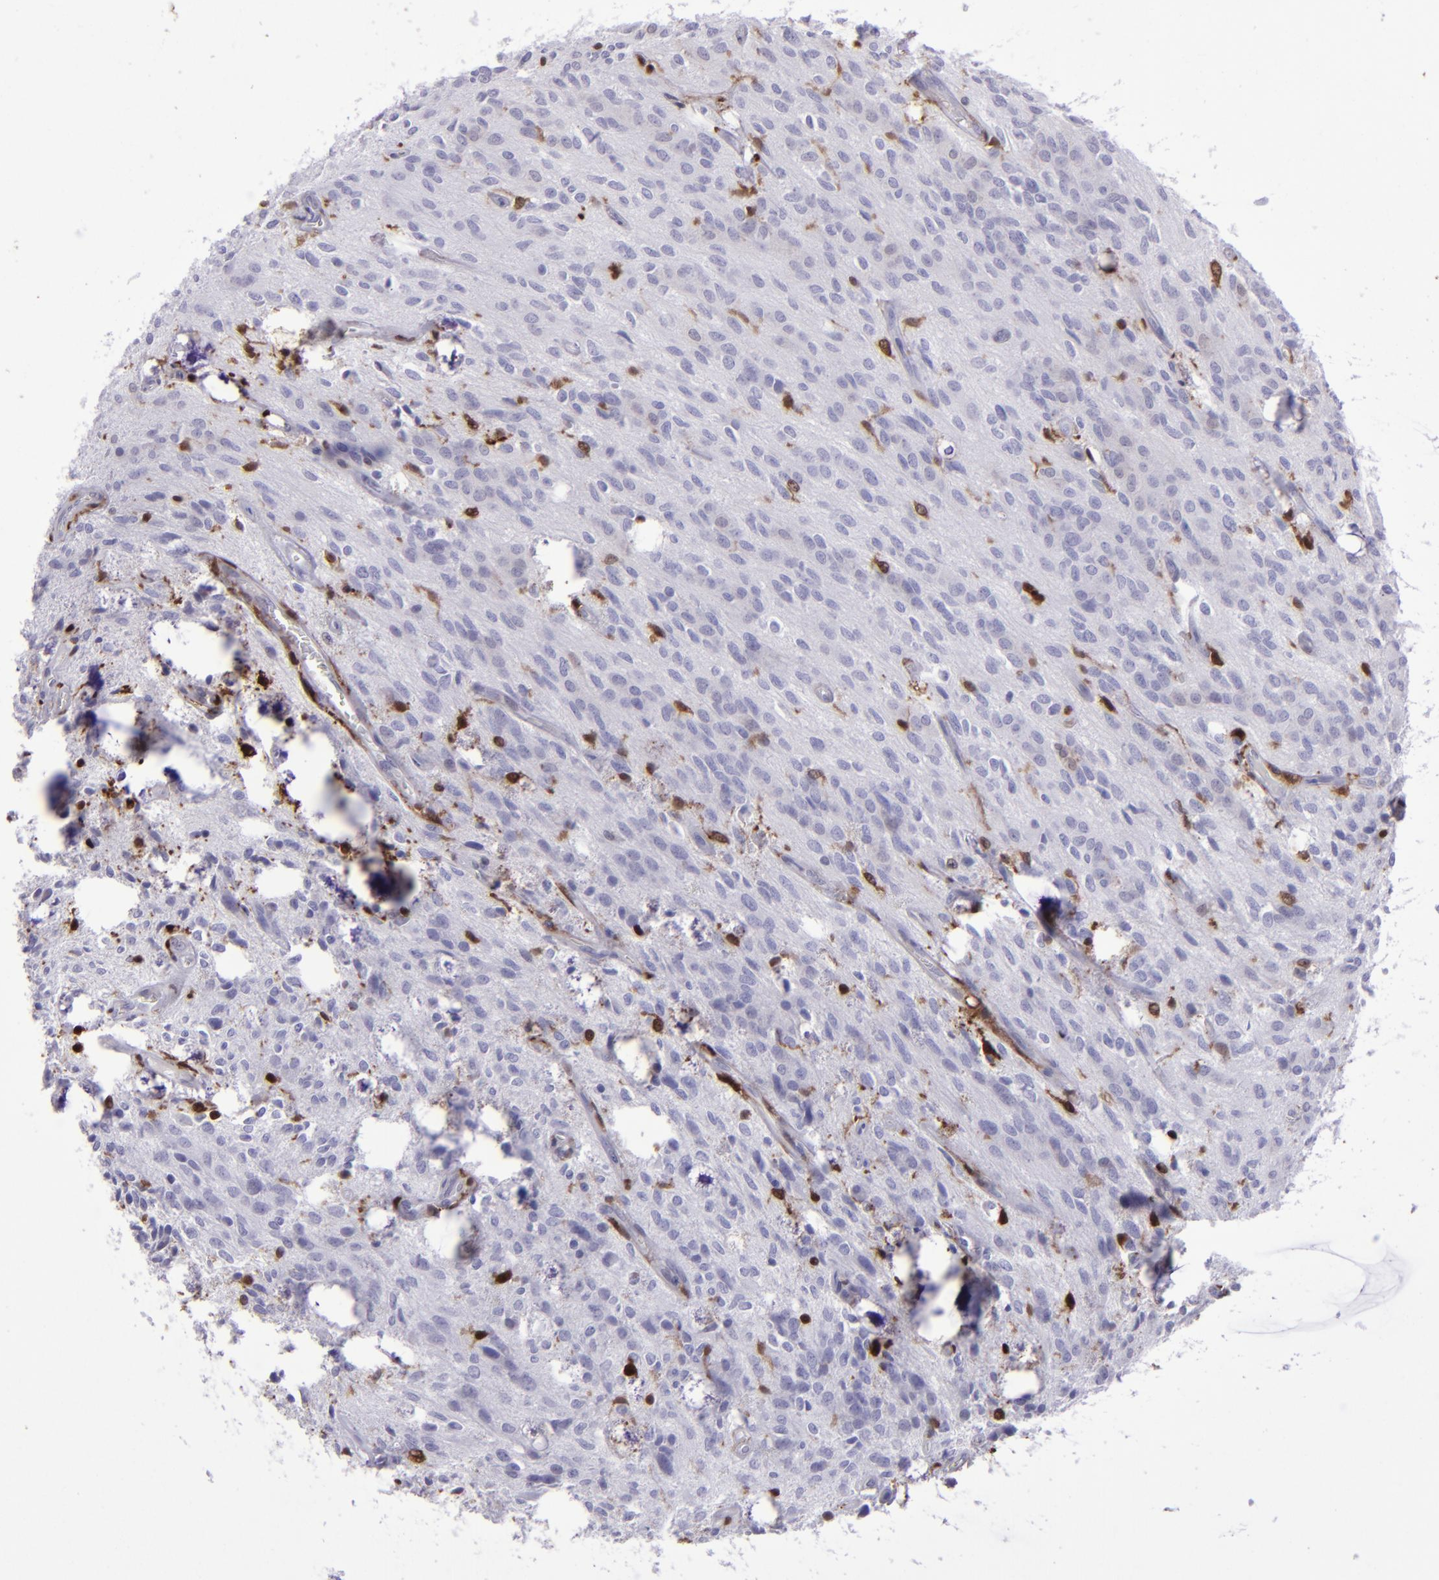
{"staining": {"intensity": "strong", "quantity": "<25%", "location": "nuclear"}, "tissue": "glioma", "cell_type": "Tumor cells", "image_type": "cancer", "snomed": [{"axis": "morphology", "description": "Glioma, malignant, Low grade"}, {"axis": "topography", "description": "Brain"}], "caption": "Glioma stained with a brown dye demonstrates strong nuclear positive expression in about <25% of tumor cells.", "gene": "TYMP", "patient": {"sex": "female", "age": 15}}